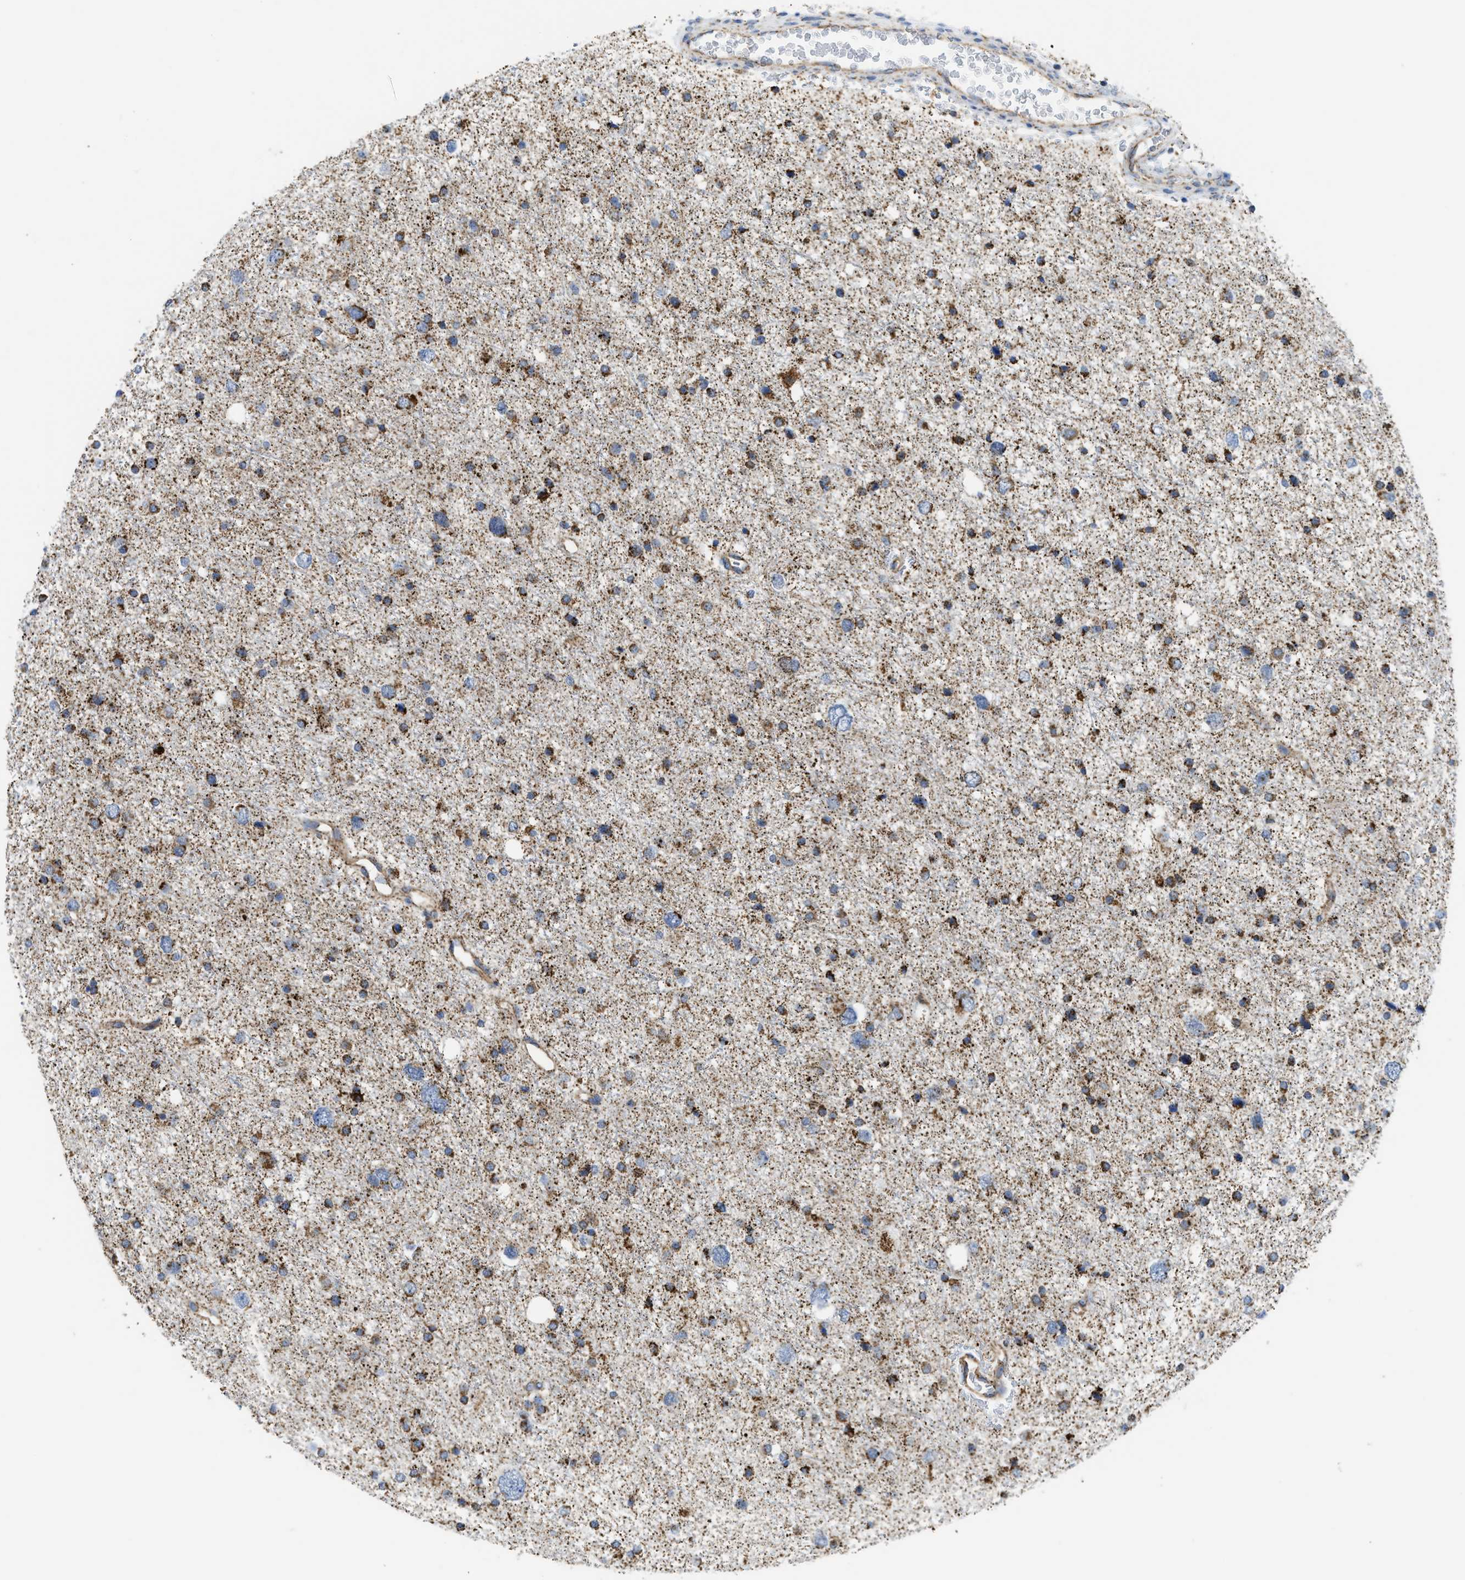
{"staining": {"intensity": "strong", "quantity": ">75%", "location": "cytoplasmic/membranous"}, "tissue": "glioma", "cell_type": "Tumor cells", "image_type": "cancer", "snomed": [{"axis": "morphology", "description": "Glioma, malignant, Low grade"}, {"axis": "topography", "description": "Brain"}], "caption": "A photomicrograph of human malignant glioma (low-grade) stained for a protein reveals strong cytoplasmic/membranous brown staining in tumor cells.", "gene": "GATD3", "patient": {"sex": "female", "age": 37}}